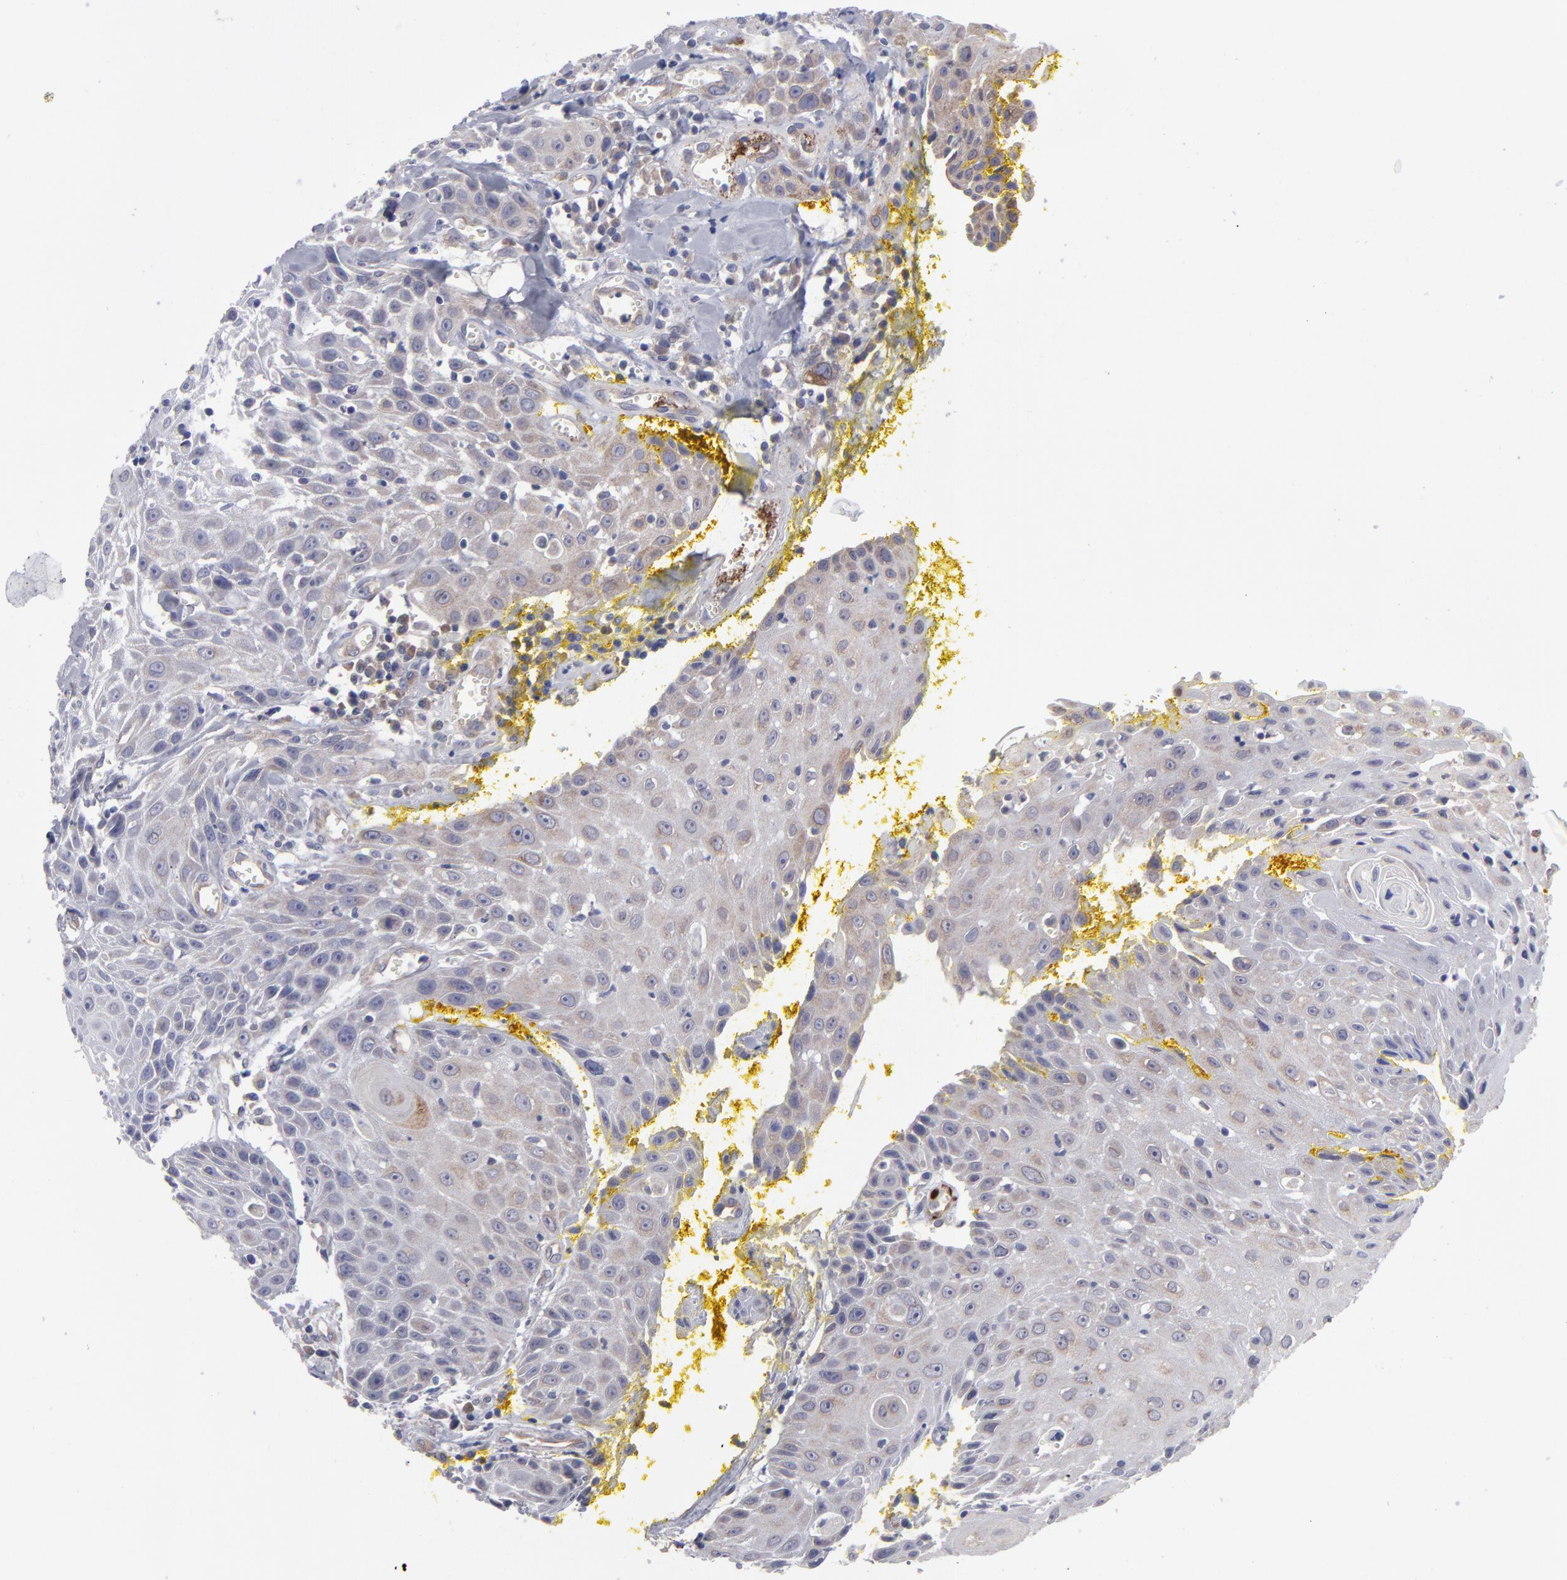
{"staining": {"intensity": "weak", "quantity": ">75%", "location": "cytoplasmic/membranous"}, "tissue": "head and neck cancer", "cell_type": "Tumor cells", "image_type": "cancer", "snomed": [{"axis": "morphology", "description": "Squamous cell carcinoma, NOS"}, {"axis": "topography", "description": "Oral tissue"}, {"axis": "topography", "description": "Head-Neck"}], "caption": "Head and neck cancer (squamous cell carcinoma) stained for a protein (brown) exhibits weak cytoplasmic/membranous positive staining in approximately >75% of tumor cells.", "gene": "SLMAP", "patient": {"sex": "female", "age": 82}}